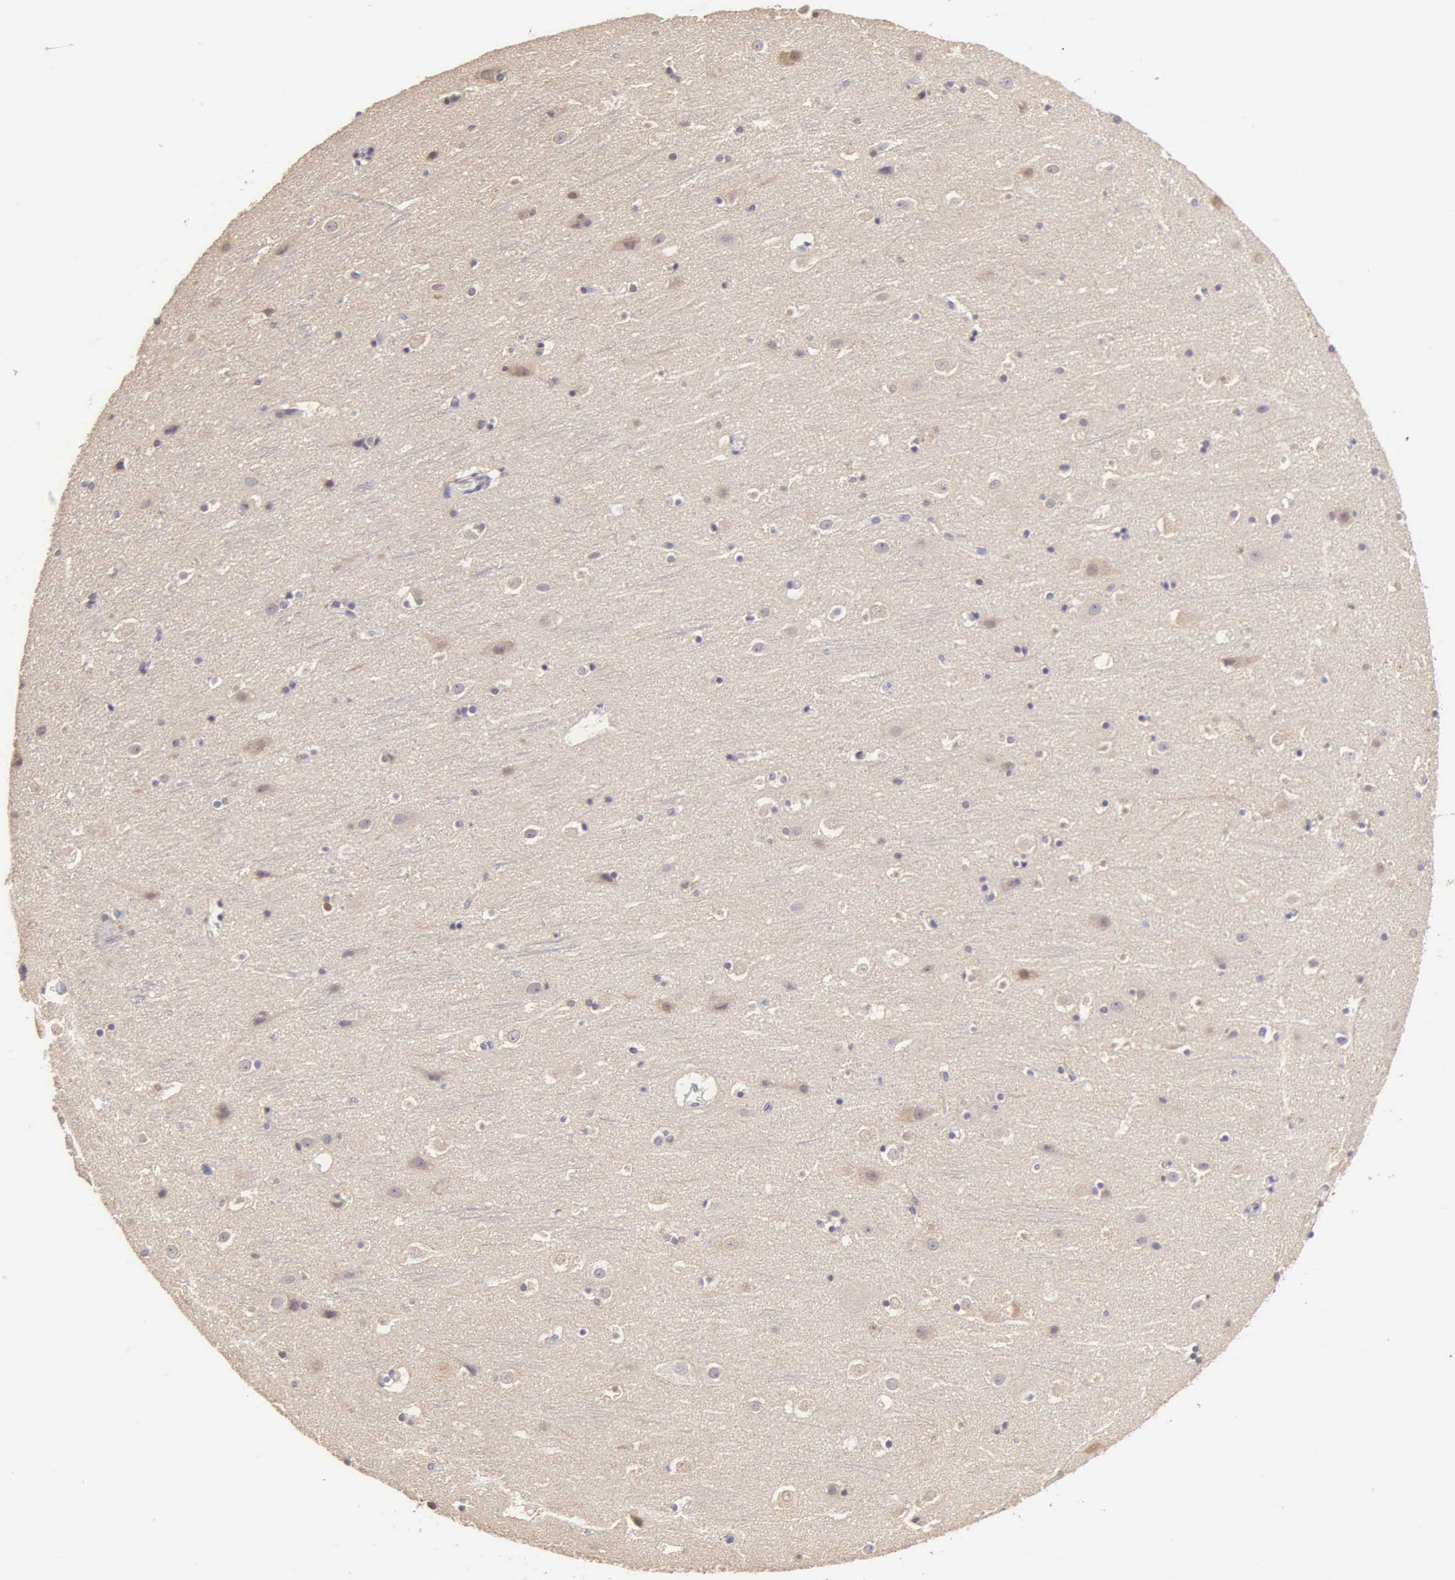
{"staining": {"intensity": "negative", "quantity": "none", "location": "none"}, "tissue": "cerebral cortex", "cell_type": "Endothelial cells", "image_type": "normal", "snomed": [{"axis": "morphology", "description": "Normal tissue, NOS"}, {"axis": "topography", "description": "Cerebral cortex"}], "caption": "Cerebral cortex stained for a protein using immunohistochemistry (IHC) displays no staining endothelial cells.", "gene": "MKI67", "patient": {"sex": "male", "age": 45}}